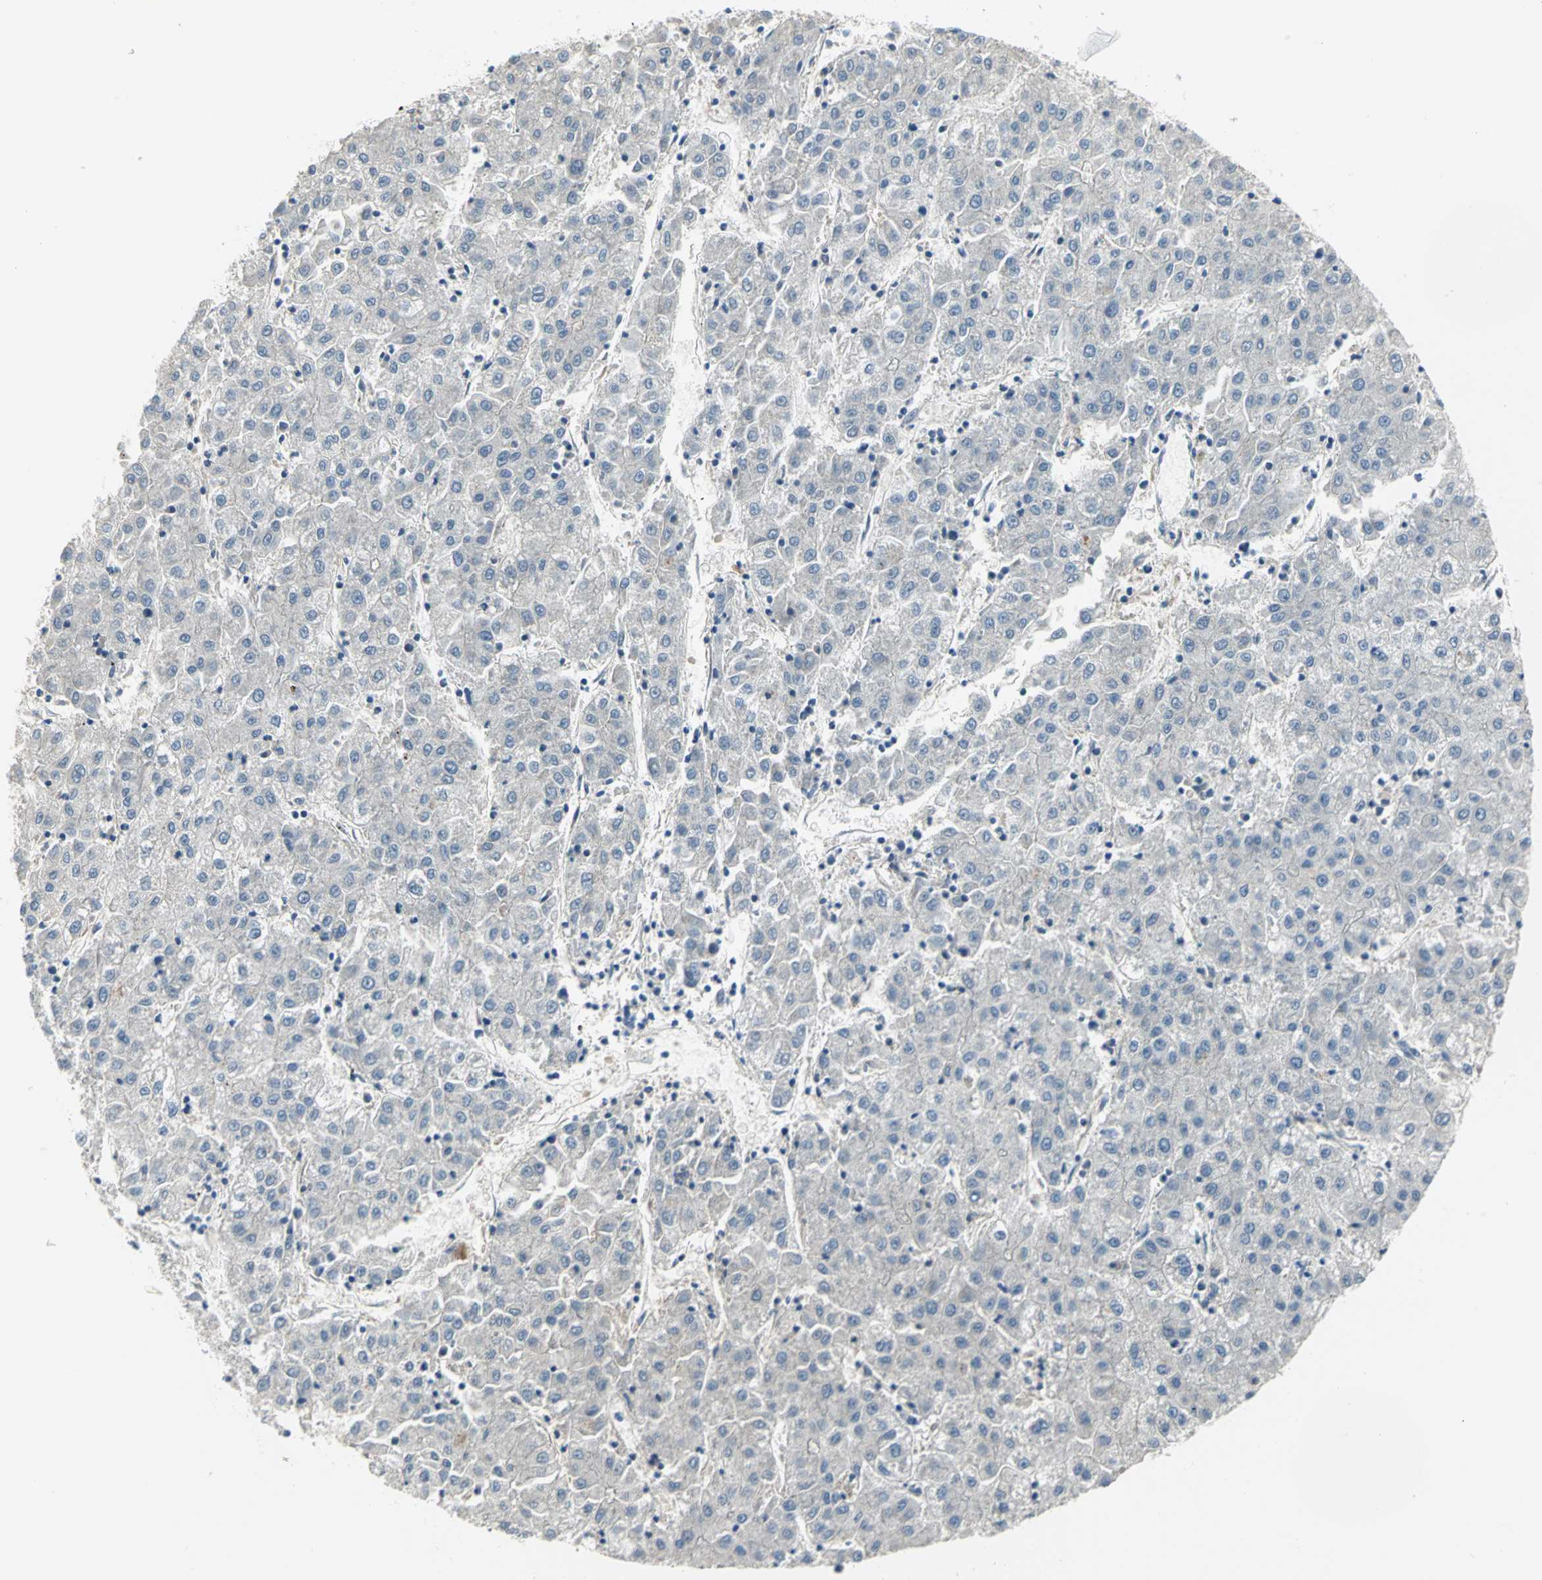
{"staining": {"intensity": "negative", "quantity": "none", "location": "none"}, "tissue": "liver cancer", "cell_type": "Tumor cells", "image_type": "cancer", "snomed": [{"axis": "morphology", "description": "Carcinoma, Hepatocellular, NOS"}, {"axis": "topography", "description": "Liver"}], "caption": "DAB immunohistochemical staining of human liver cancer (hepatocellular carcinoma) demonstrates no significant expression in tumor cells.", "gene": "ZIC1", "patient": {"sex": "male", "age": 72}}